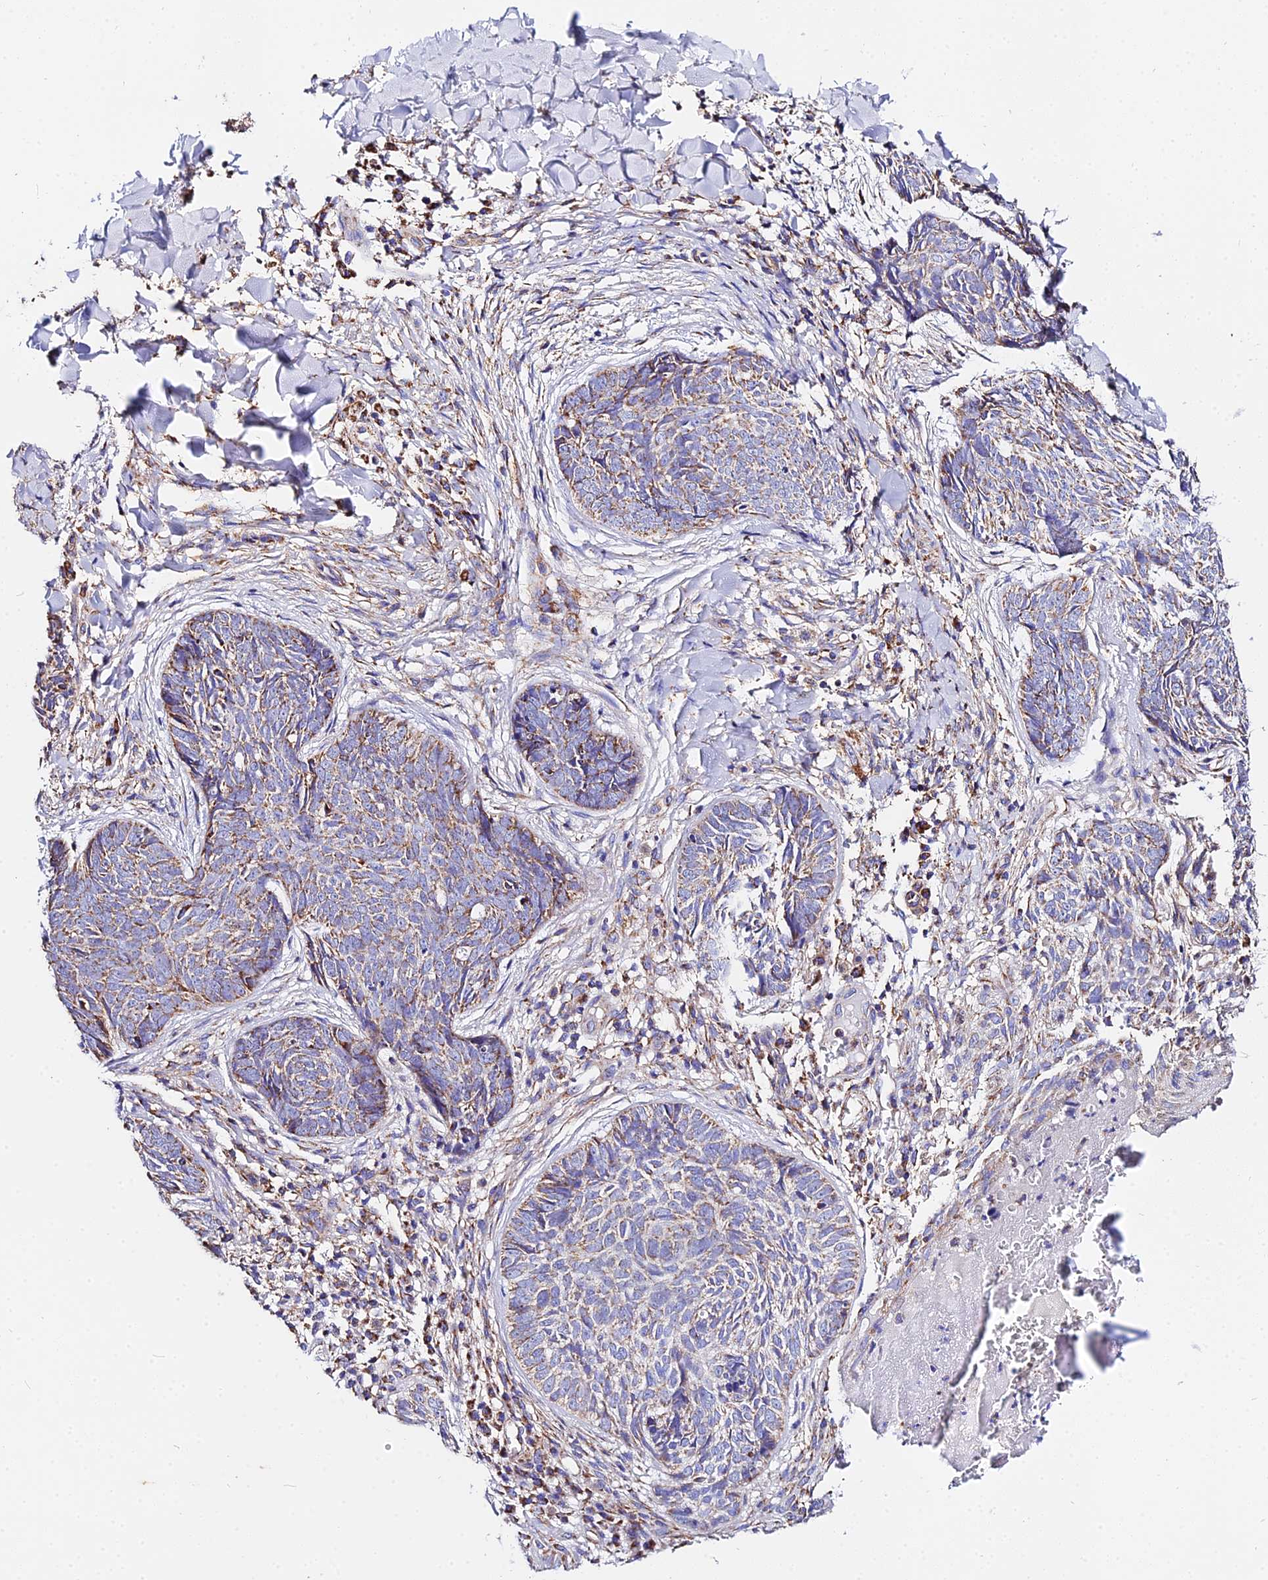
{"staining": {"intensity": "moderate", "quantity": ">75%", "location": "cytoplasmic/membranous"}, "tissue": "skin cancer", "cell_type": "Tumor cells", "image_type": "cancer", "snomed": [{"axis": "morphology", "description": "Basal cell carcinoma"}, {"axis": "topography", "description": "Skin"}], "caption": "Basal cell carcinoma (skin) was stained to show a protein in brown. There is medium levels of moderate cytoplasmic/membranous positivity in about >75% of tumor cells.", "gene": "ZNF573", "patient": {"sex": "female", "age": 61}}